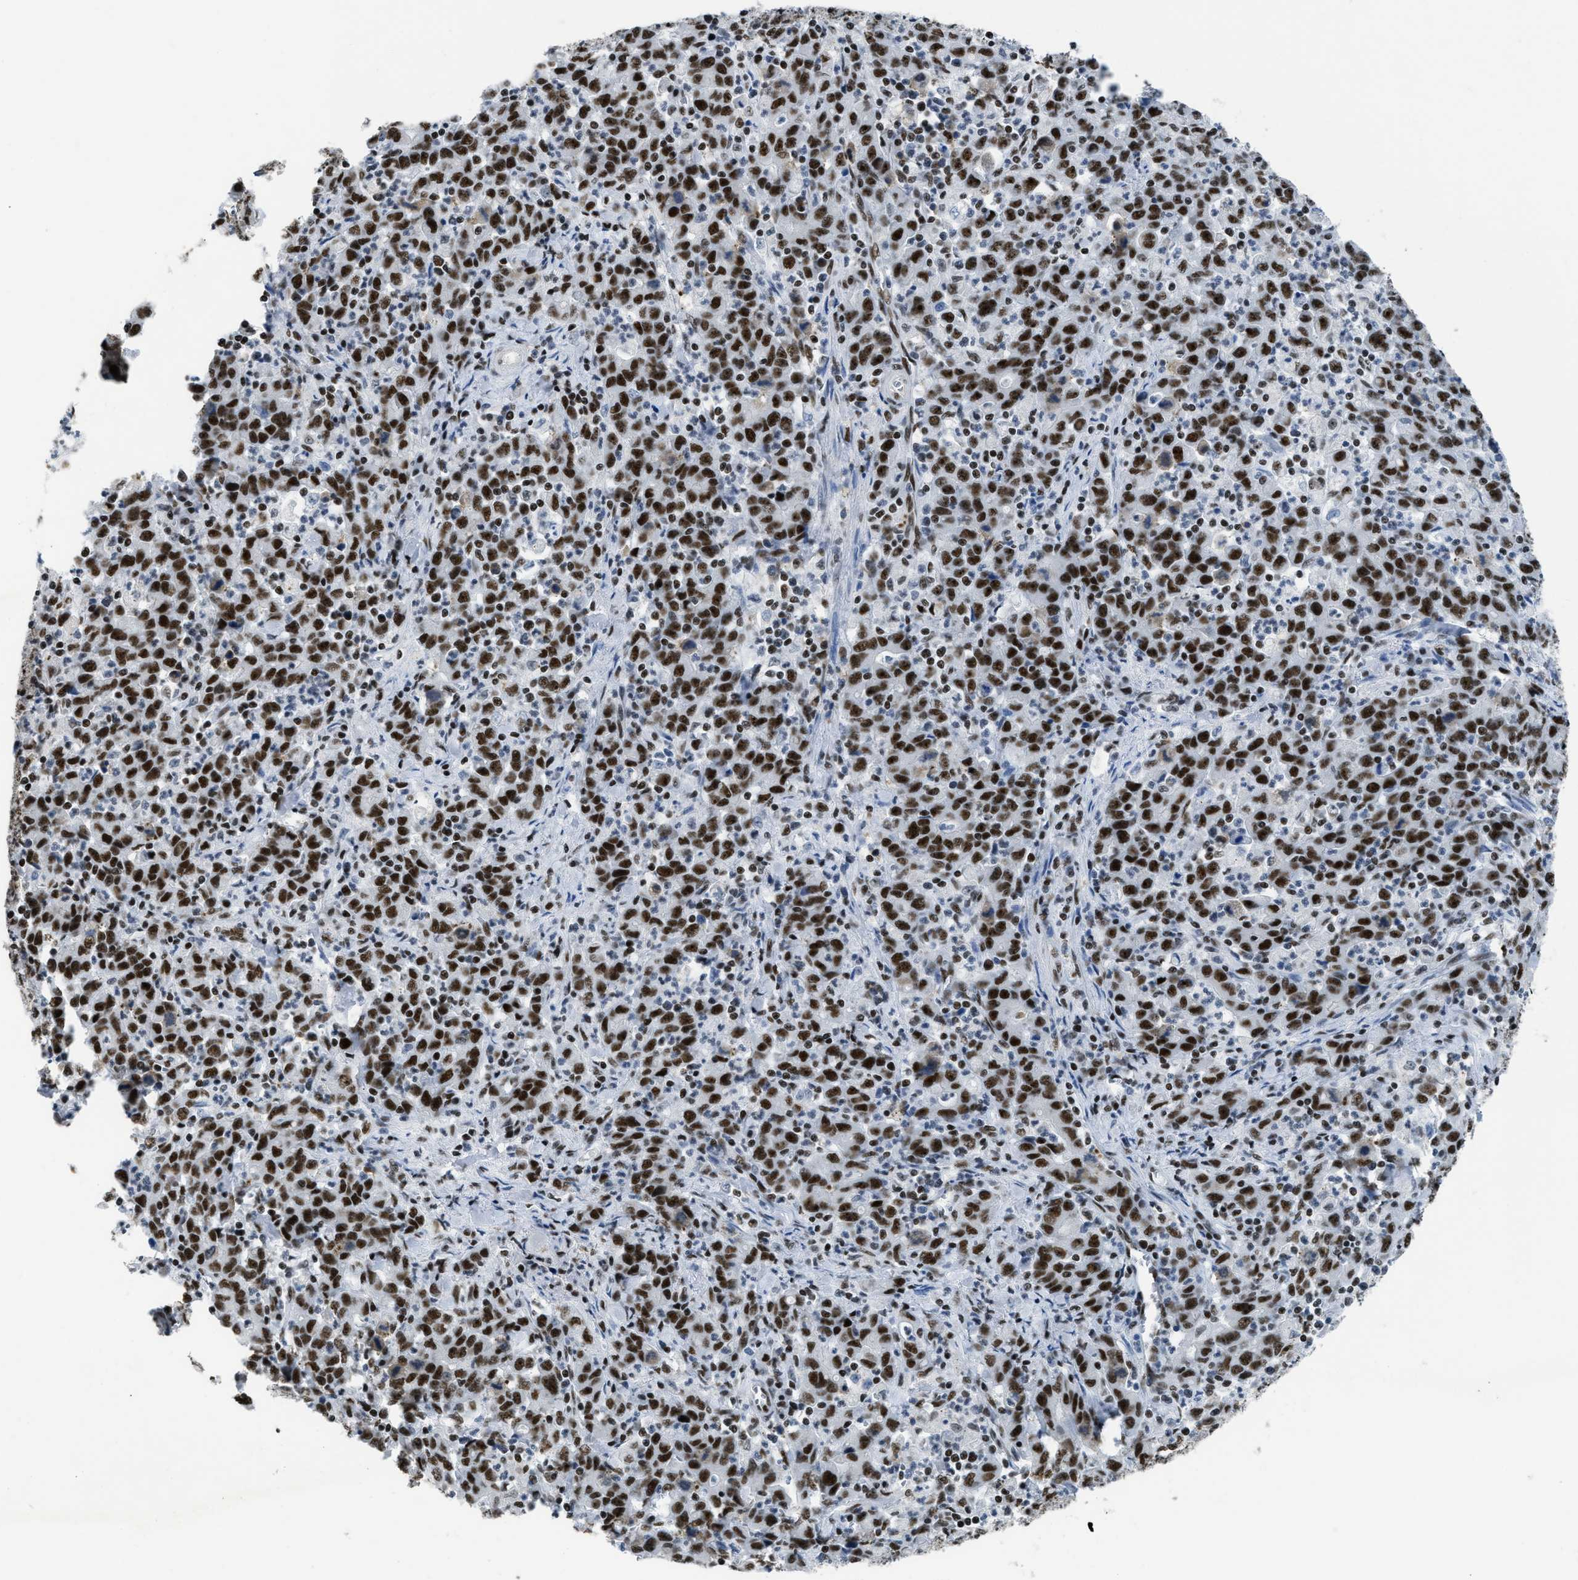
{"staining": {"intensity": "strong", "quantity": ">75%", "location": "nuclear"}, "tissue": "stomach cancer", "cell_type": "Tumor cells", "image_type": "cancer", "snomed": [{"axis": "morphology", "description": "Adenocarcinoma, NOS"}, {"axis": "topography", "description": "Stomach, upper"}], "caption": "Tumor cells show high levels of strong nuclear expression in about >75% of cells in stomach cancer.", "gene": "SCAF4", "patient": {"sex": "male", "age": 69}}